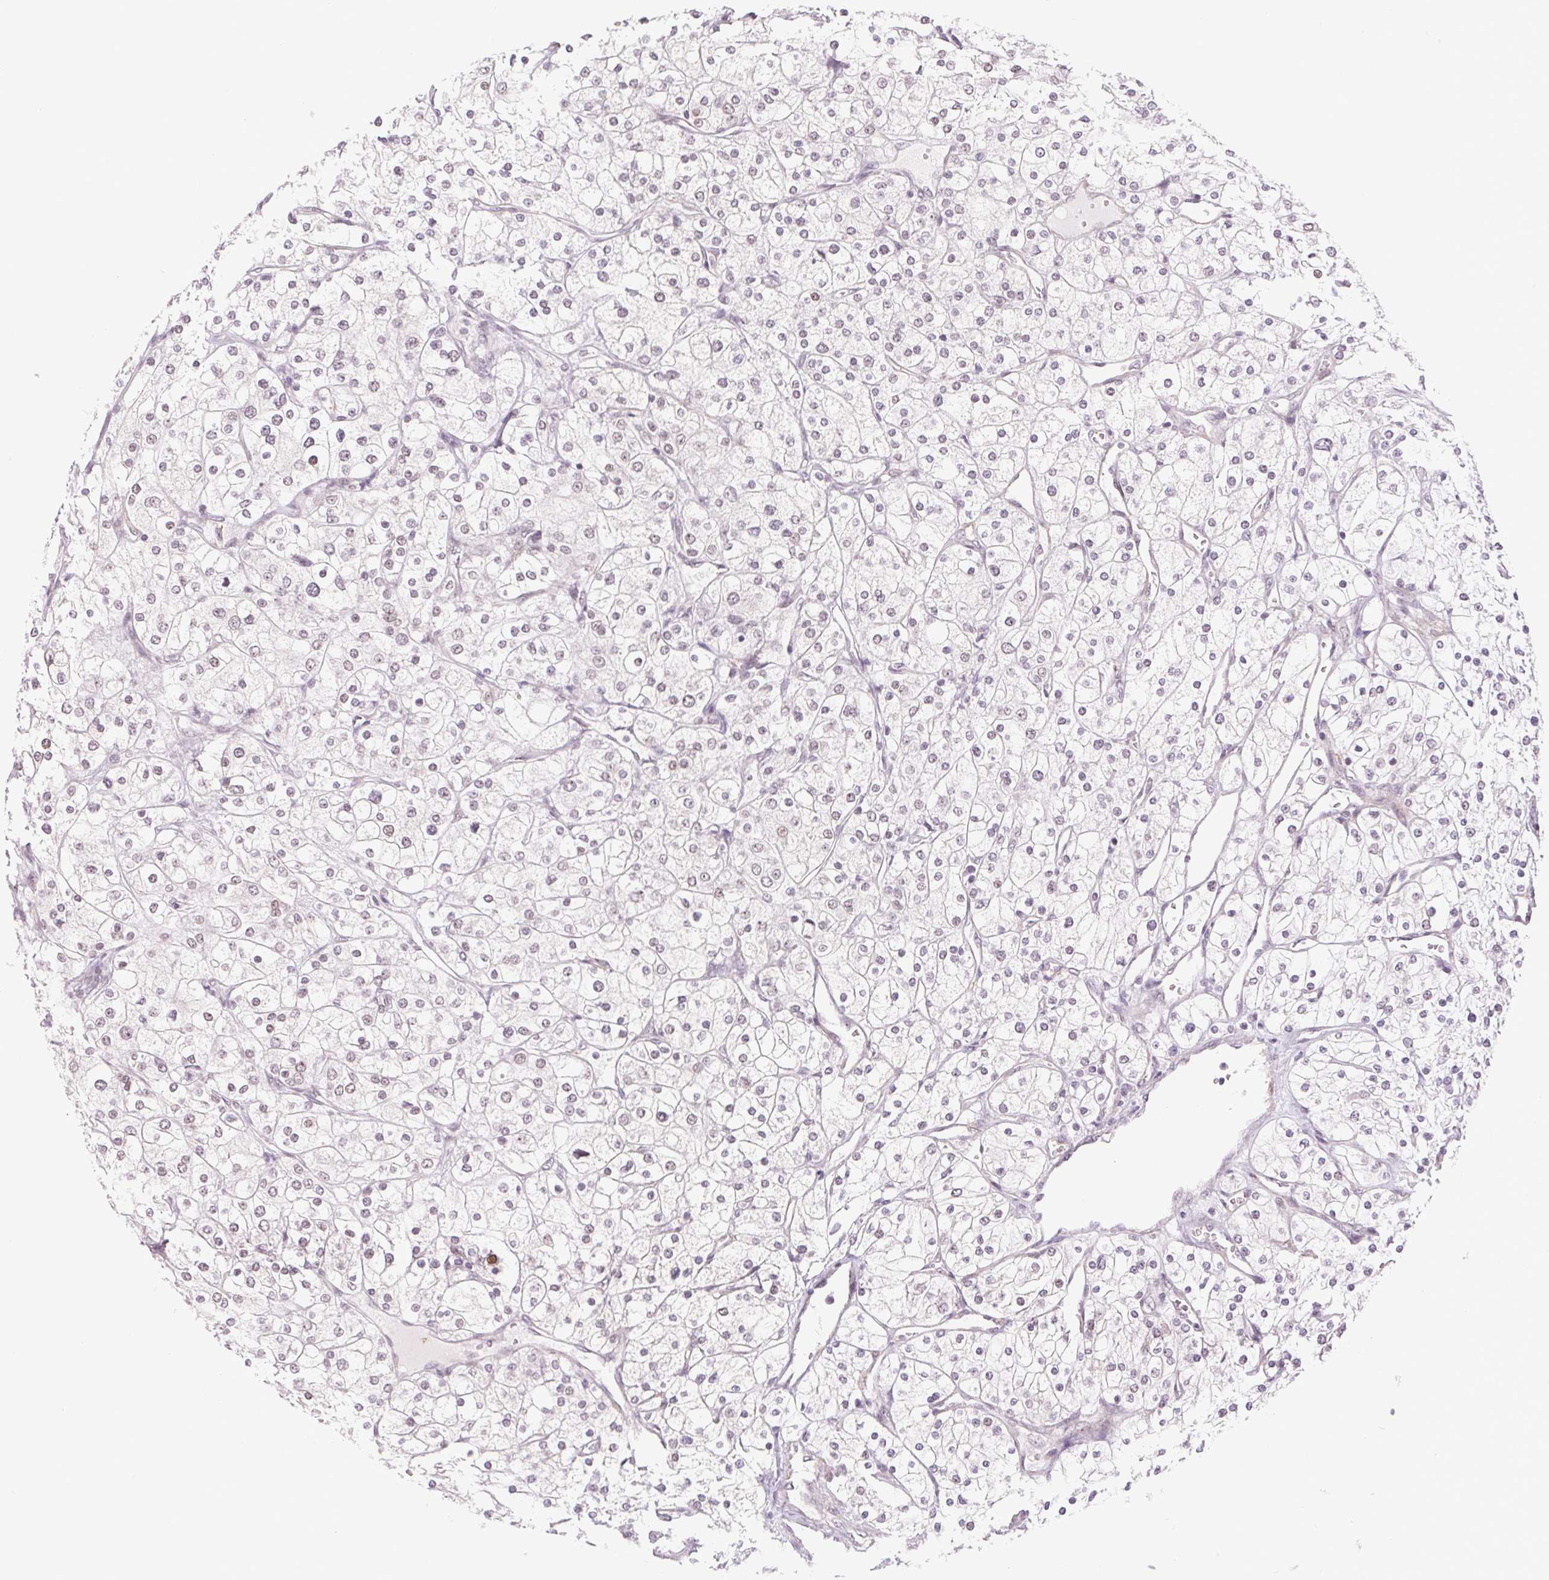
{"staining": {"intensity": "negative", "quantity": "none", "location": "none"}, "tissue": "renal cancer", "cell_type": "Tumor cells", "image_type": "cancer", "snomed": [{"axis": "morphology", "description": "Adenocarcinoma, NOS"}, {"axis": "topography", "description": "Kidney"}], "caption": "This image is of renal adenocarcinoma stained with immunohistochemistry to label a protein in brown with the nuclei are counter-stained blue. There is no expression in tumor cells.", "gene": "CWC25", "patient": {"sex": "male", "age": 80}}